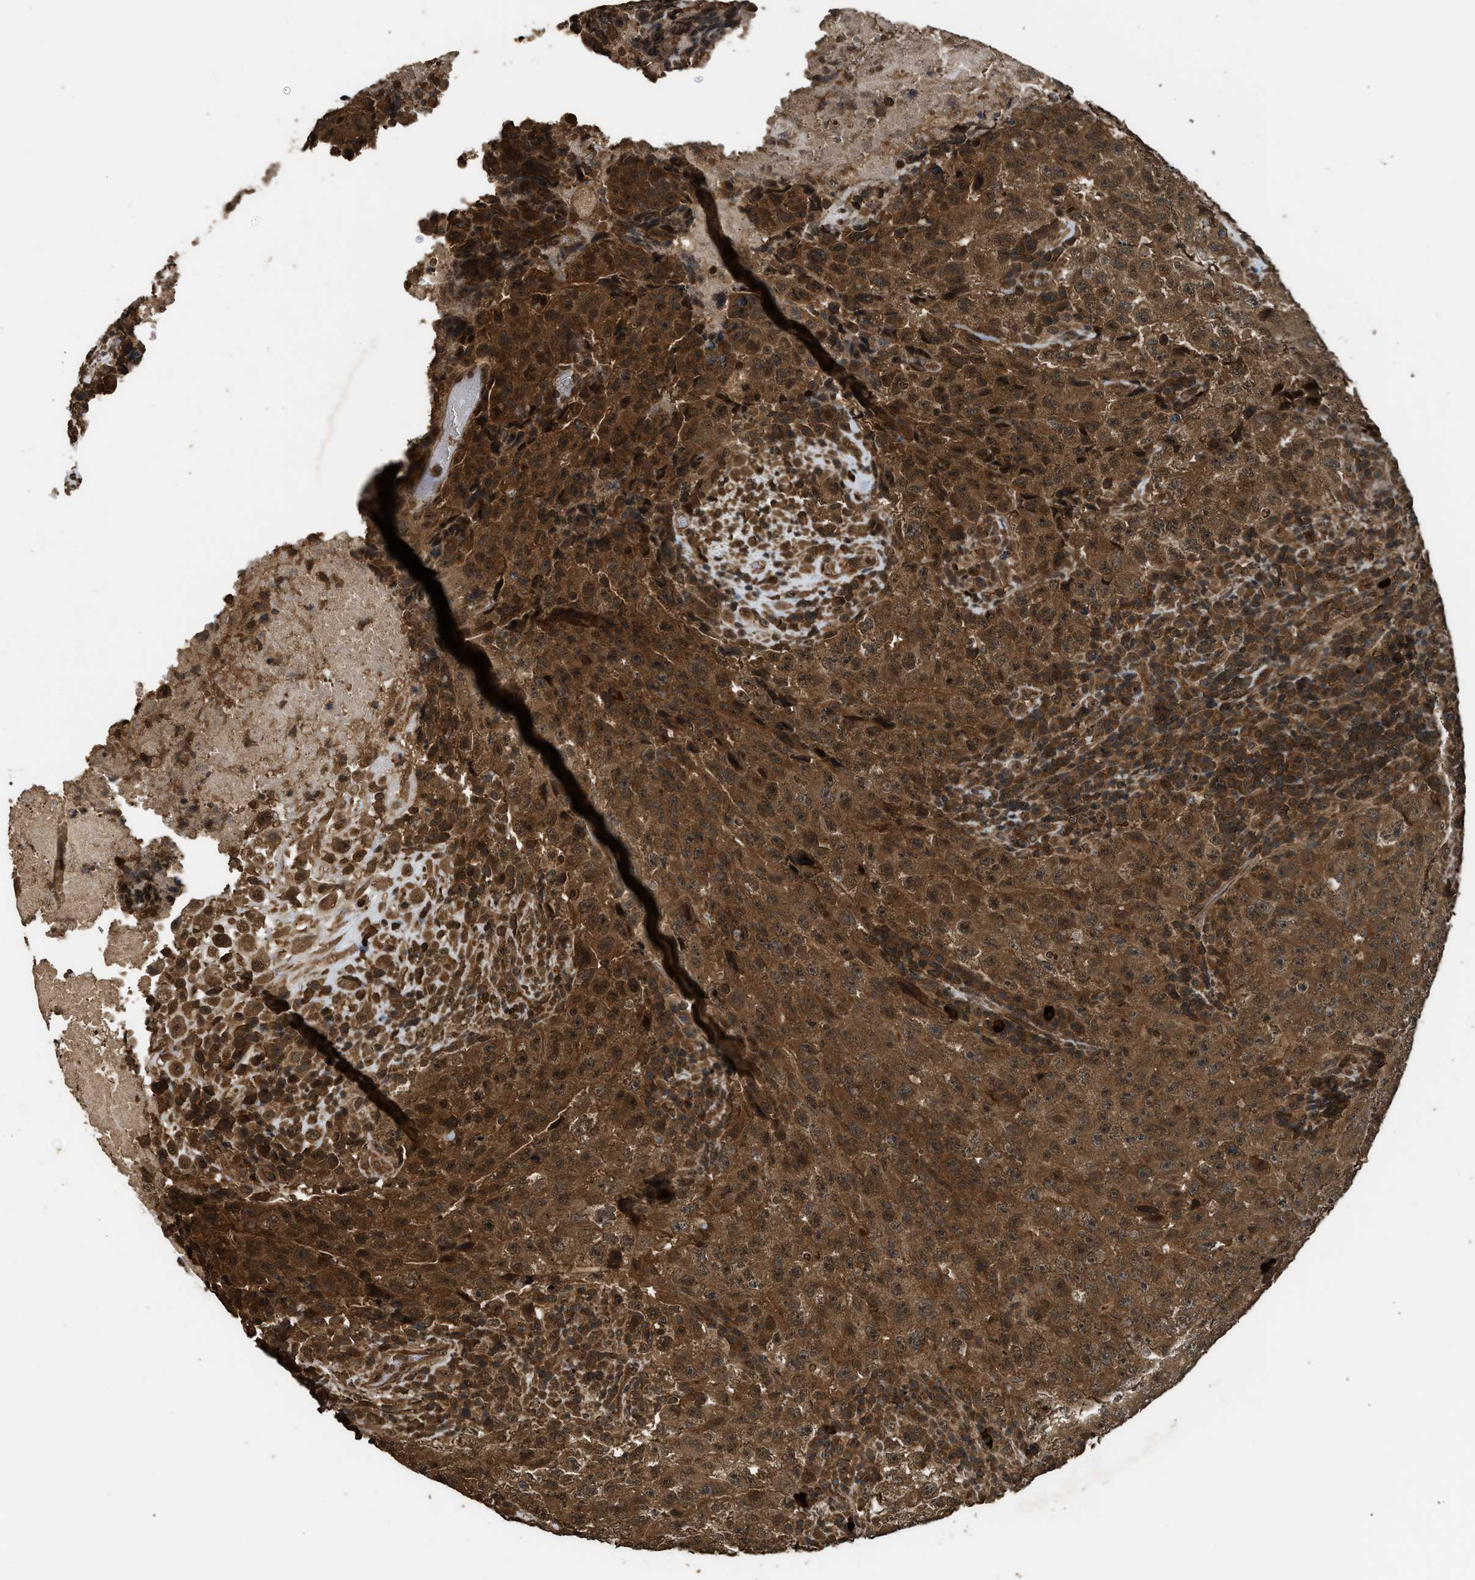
{"staining": {"intensity": "strong", "quantity": ">75%", "location": "cytoplasmic/membranous,nuclear"}, "tissue": "testis cancer", "cell_type": "Tumor cells", "image_type": "cancer", "snomed": [{"axis": "morphology", "description": "Necrosis, NOS"}, {"axis": "morphology", "description": "Carcinoma, Embryonal, NOS"}, {"axis": "topography", "description": "Testis"}], "caption": "The immunohistochemical stain shows strong cytoplasmic/membranous and nuclear expression in tumor cells of testis embryonal carcinoma tissue.", "gene": "MYBL2", "patient": {"sex": "male", "age": 19}}